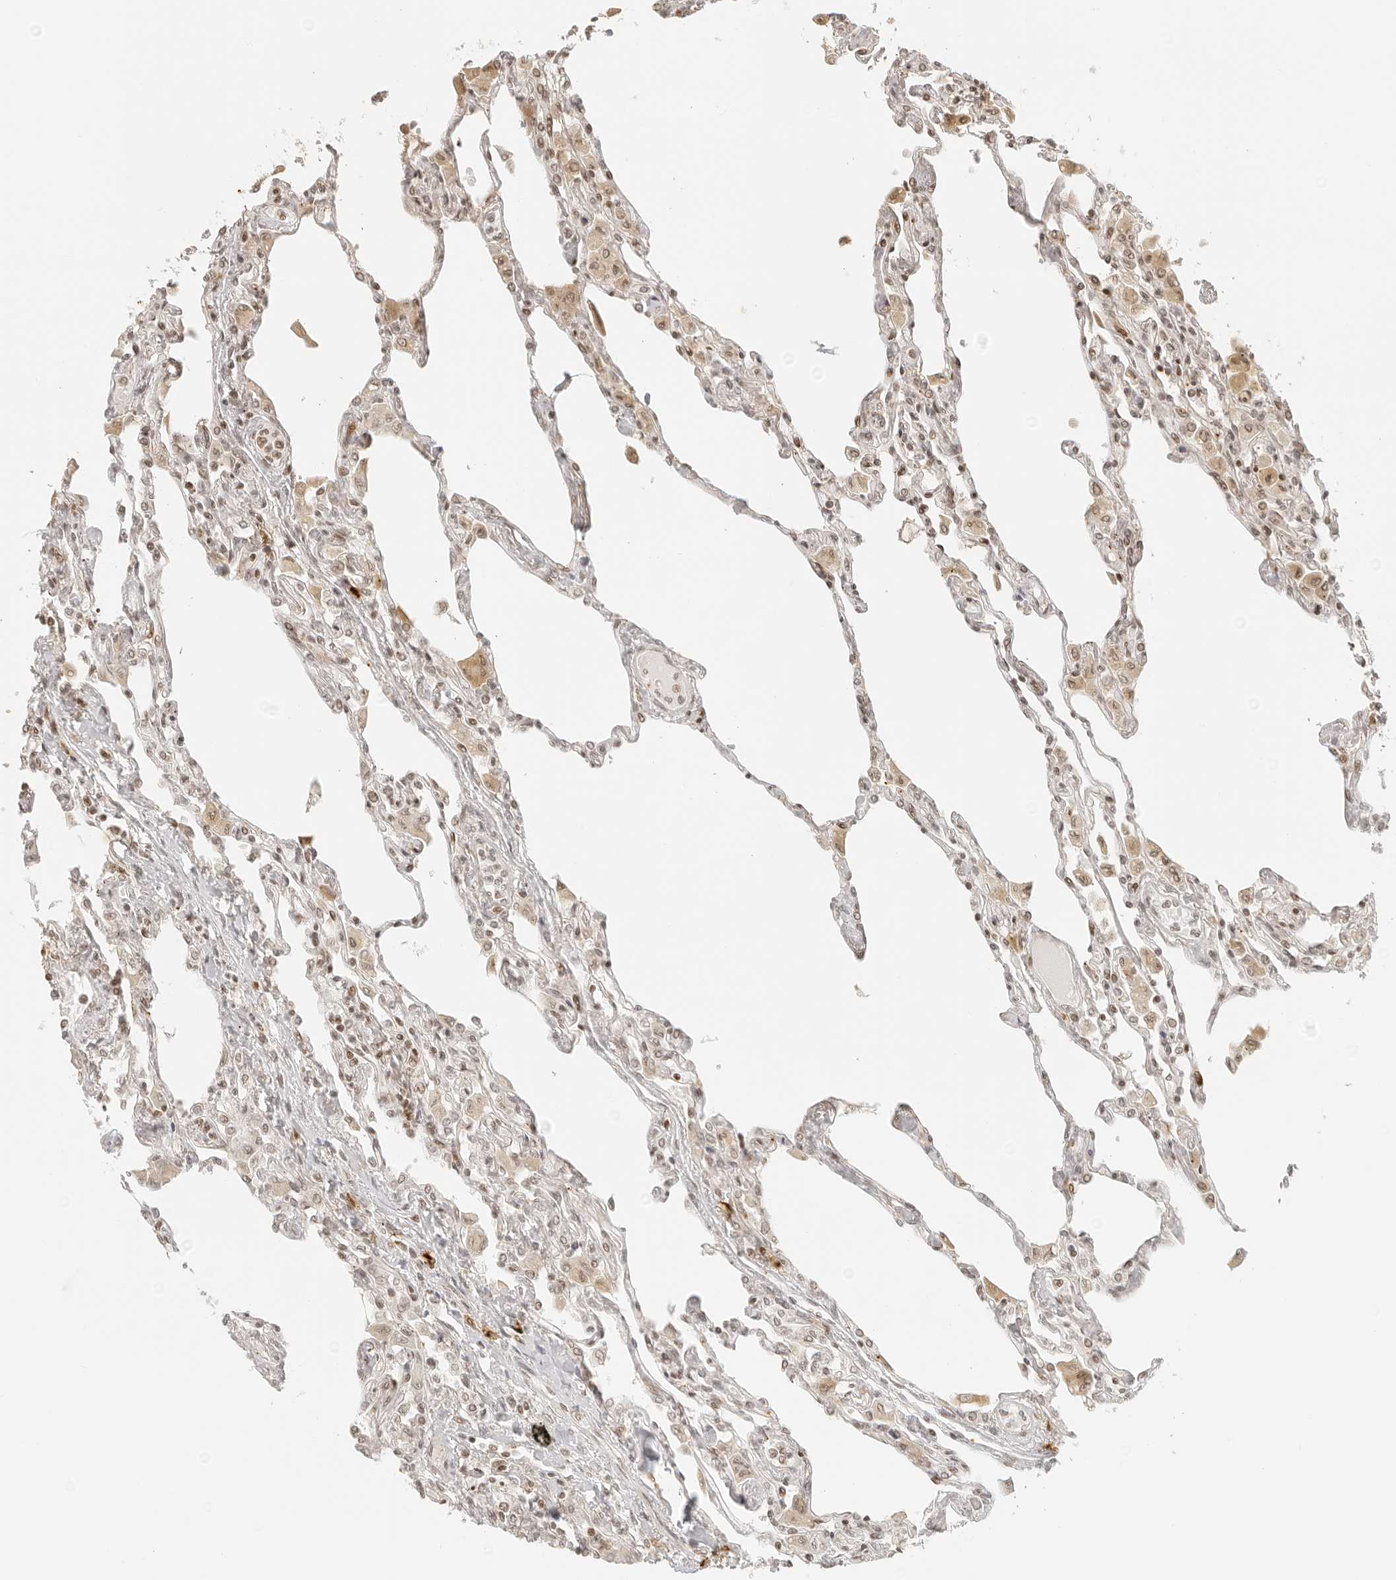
{"staining": {"intensity": "moderate", "quantity": ">75%", "location": "nuclear"}, "tissue": "lung", "cell_type": "Alveolar cells", "image_type": "normal", "snomed": [{"axis": "morphology", "description": "Normal tissue, NOS"}, {"axis": "topography", "description": "Bronchus"}, {"axis": "topography", "description": "Lung"}], "caption": "Lung stained for a protein (brown) reveals moderate nuclear positive positivity in about >75% of alveolar cells.", "gene": "ZNF407", "patient": {"sex": "female", "age": 49}}